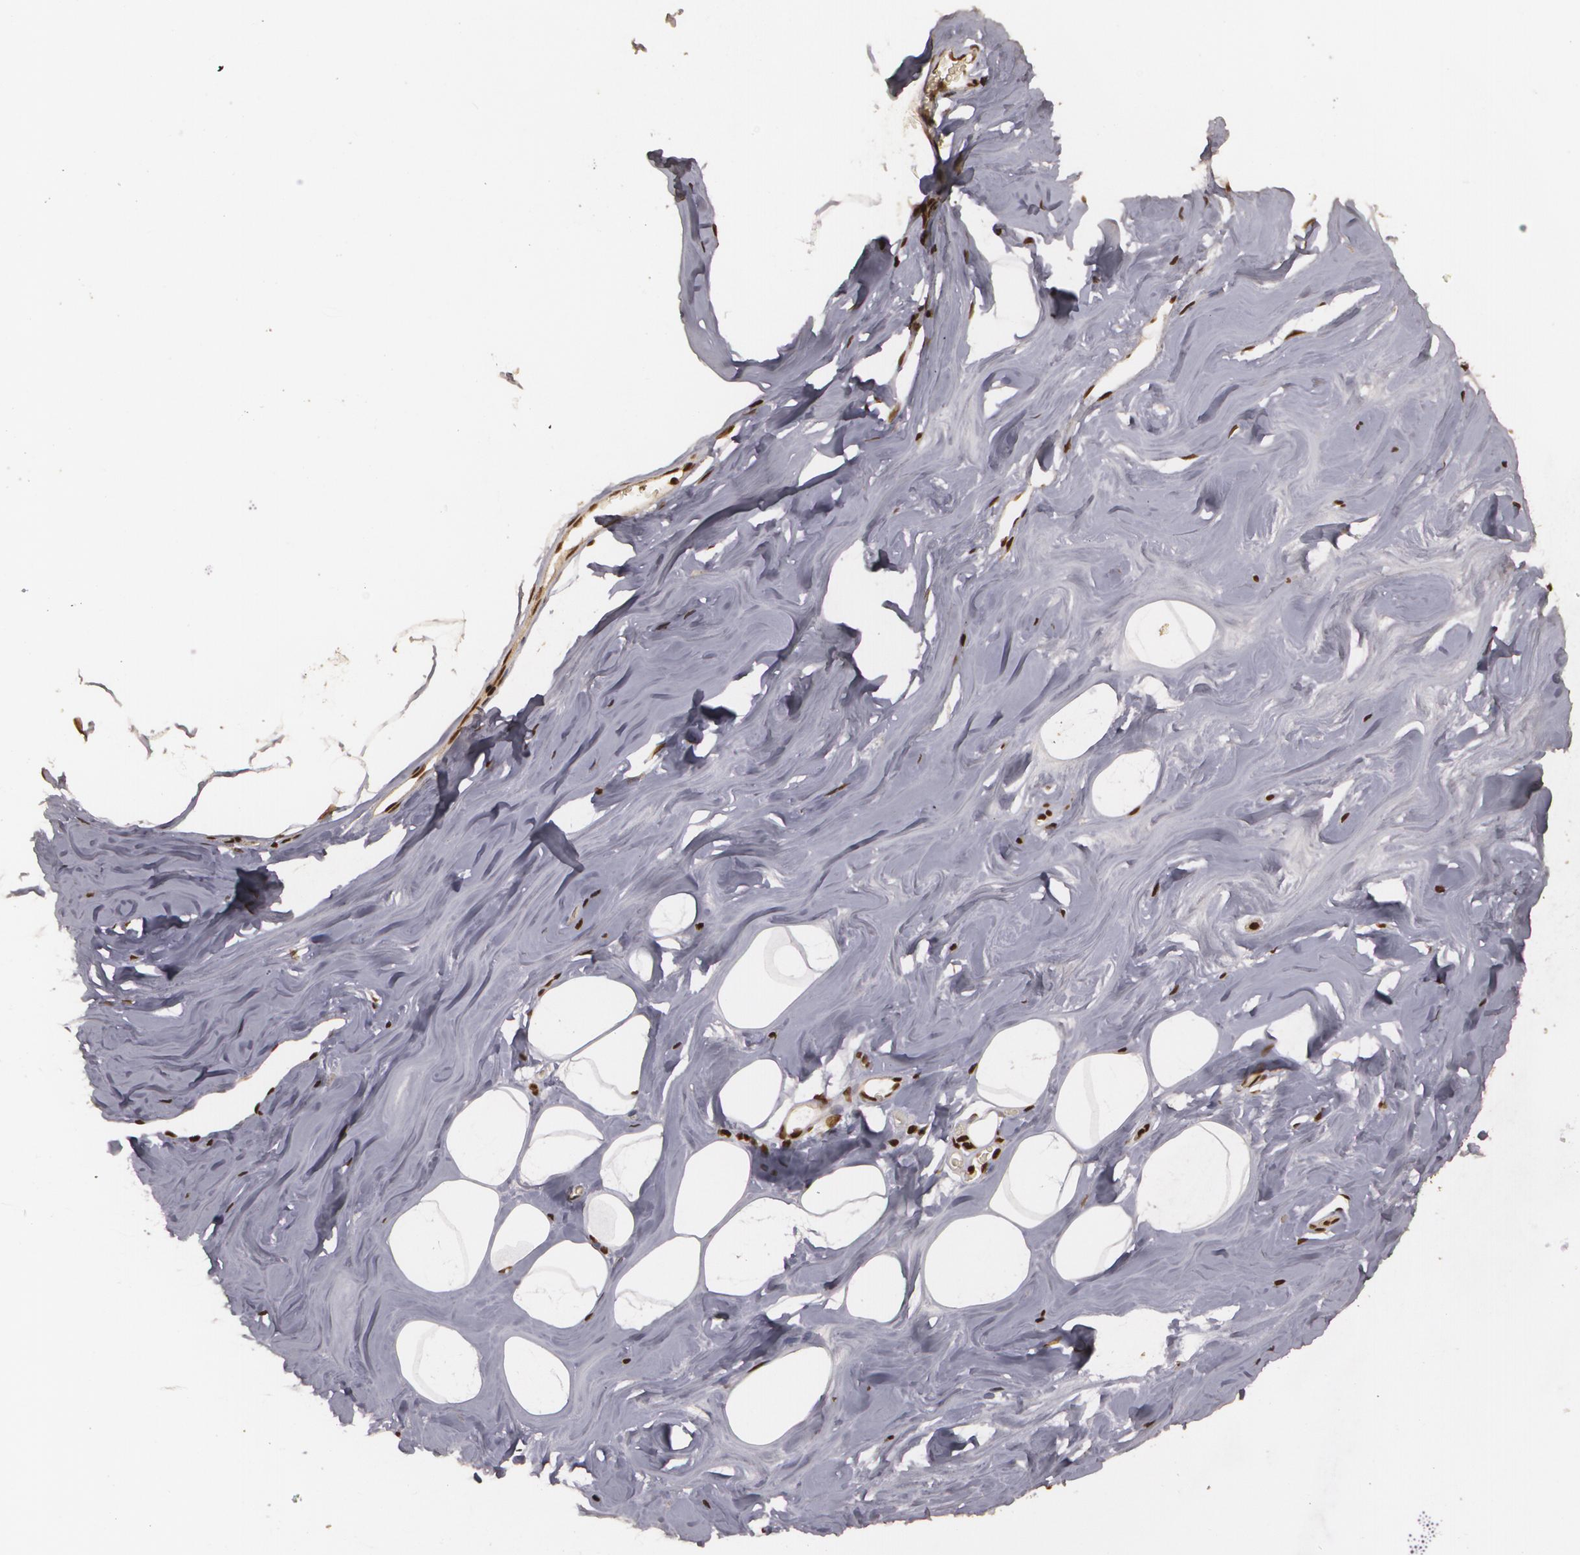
{"staining": {"intensity": "strong", "quantity": ">75%", "location": "nuclear"}, "tissue": "breast", "cell_type": "Adipocytes", "image_type": "normal", "snomed": [{"axis": "morphology", "description": "Normal tissue, NOS"}, {"axis": "morphology", "description": "Fibrosis, NOS"}, {"axis": "topography", "description": "Breast"}], "caption": "Immunohistochemistry (IHC) (DAB) staining of unremarkable human breast displays strong nuclear protein staining in about >75% of adipocytes.", "gene": "RCOR1", "patient": {"sex": "female", "age": 39}}